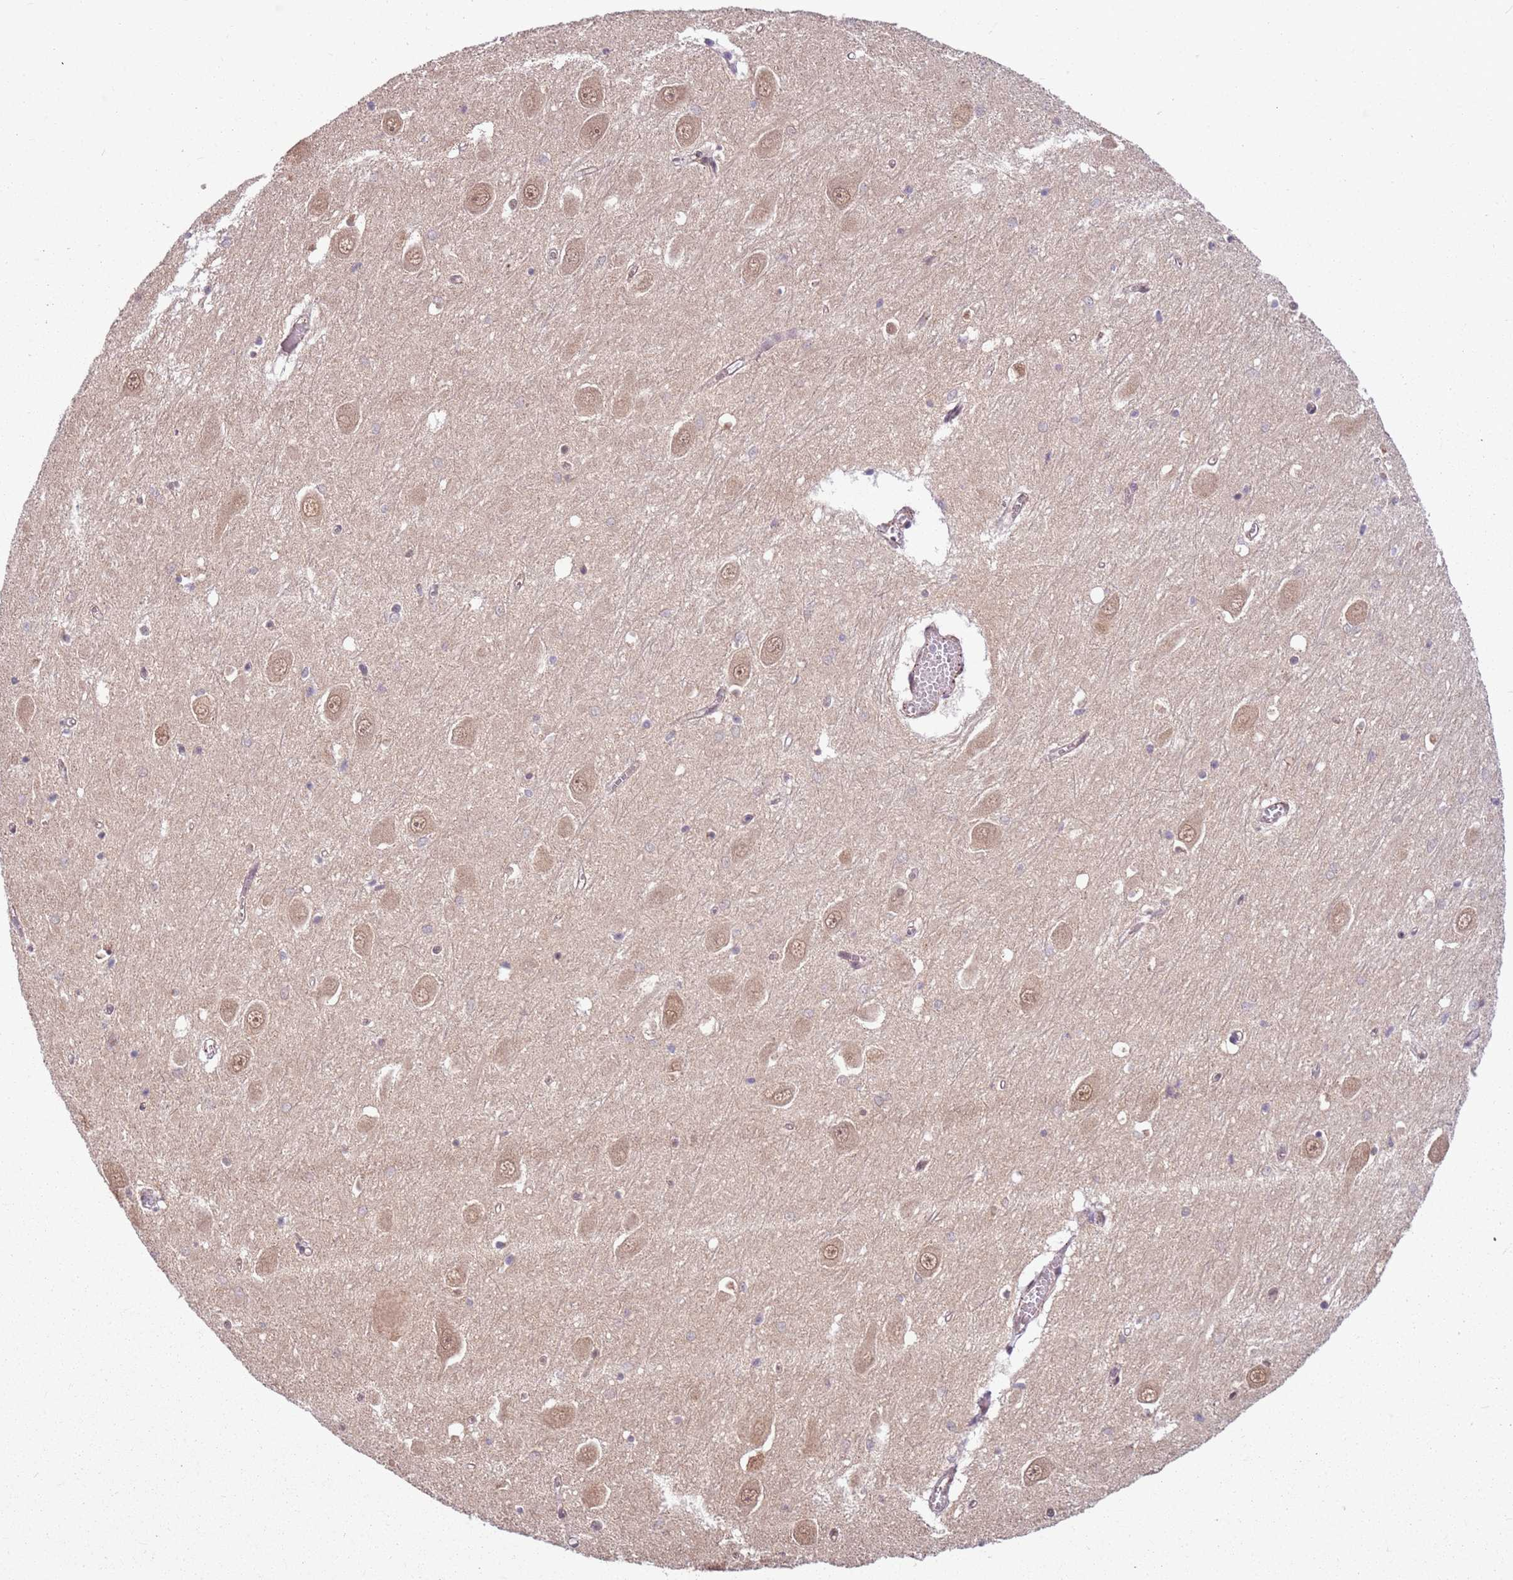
{"staining": {"intensity": "moderate", "quantity": "<25%", "location": "nuclear"}, "tissue": "hippocampus", "cell_type": "Glial cells", "image_type": "normal", "snomed": [{"axis": "morphology", "description": "Normal tissue, NOS"}, {"axis": "topography", "description": "Hippocampus"}], "caption": "Brown immunohistochemical staining in unremarkable human hippocampus reveals moderate nuclear positivity in about <25% of glial cells. The staining was performed using DAB to visualize the protein expression in brown, while the nuclei were stained in blue with hematoxylin (Magnification: 20x).", "gene": "POLR3H", "patient": {"sex": "male", "age": 70}}